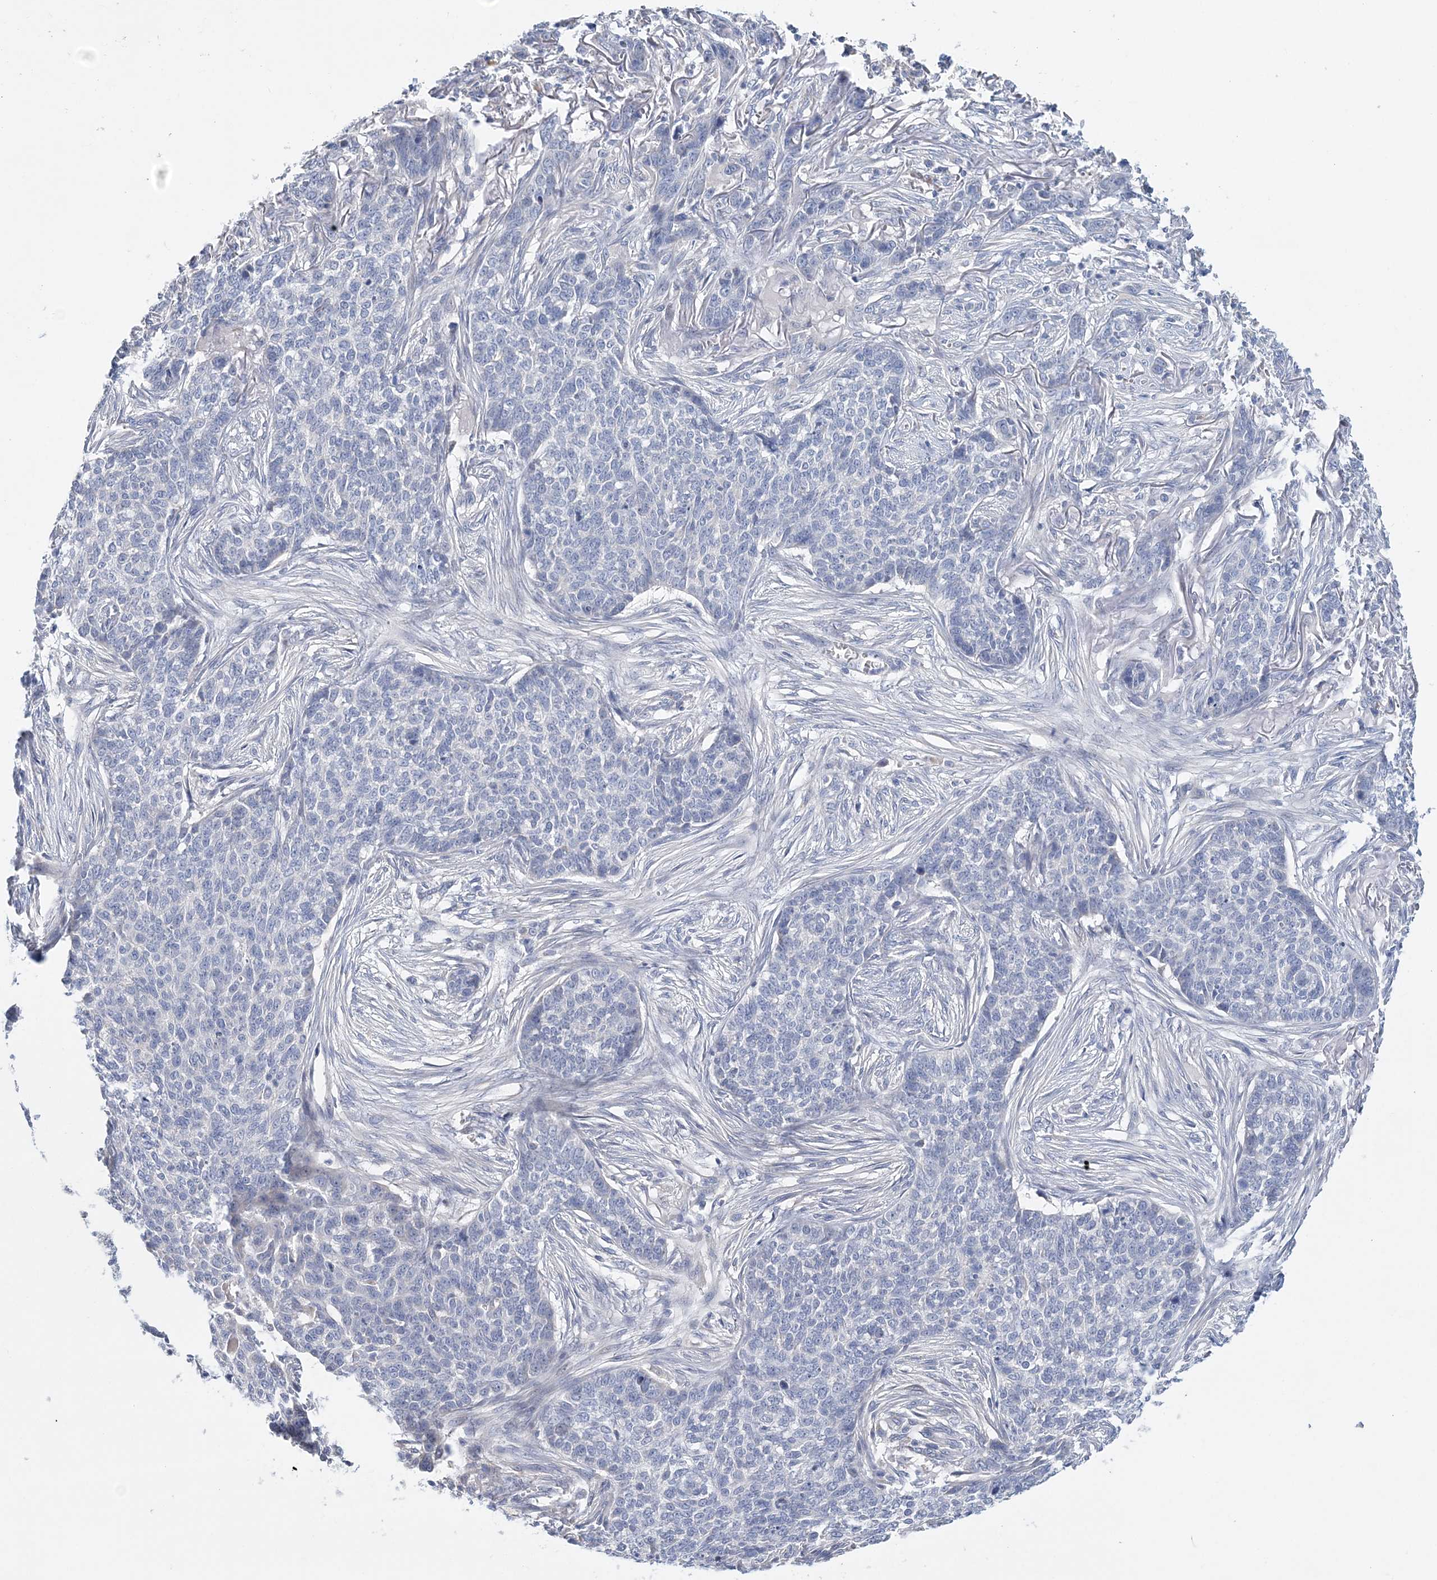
{"staining": {"intensity": "negative", "quantity": "none", "location": "none"}, "tissue": "skin cancer", "cell_type": "Tumor cells", "image_type": "cancer", "snomed": [{"axis": "morphology", "description": "Basal cell carcinoma"}, {"axis": "topography", "description": "Skin"}], "caption": "Tumor cells show no significant positivity in skin basal cell carcinoma.", "gene": "LRRIQ4", "patient": {"sex": "male", "age": 85}}